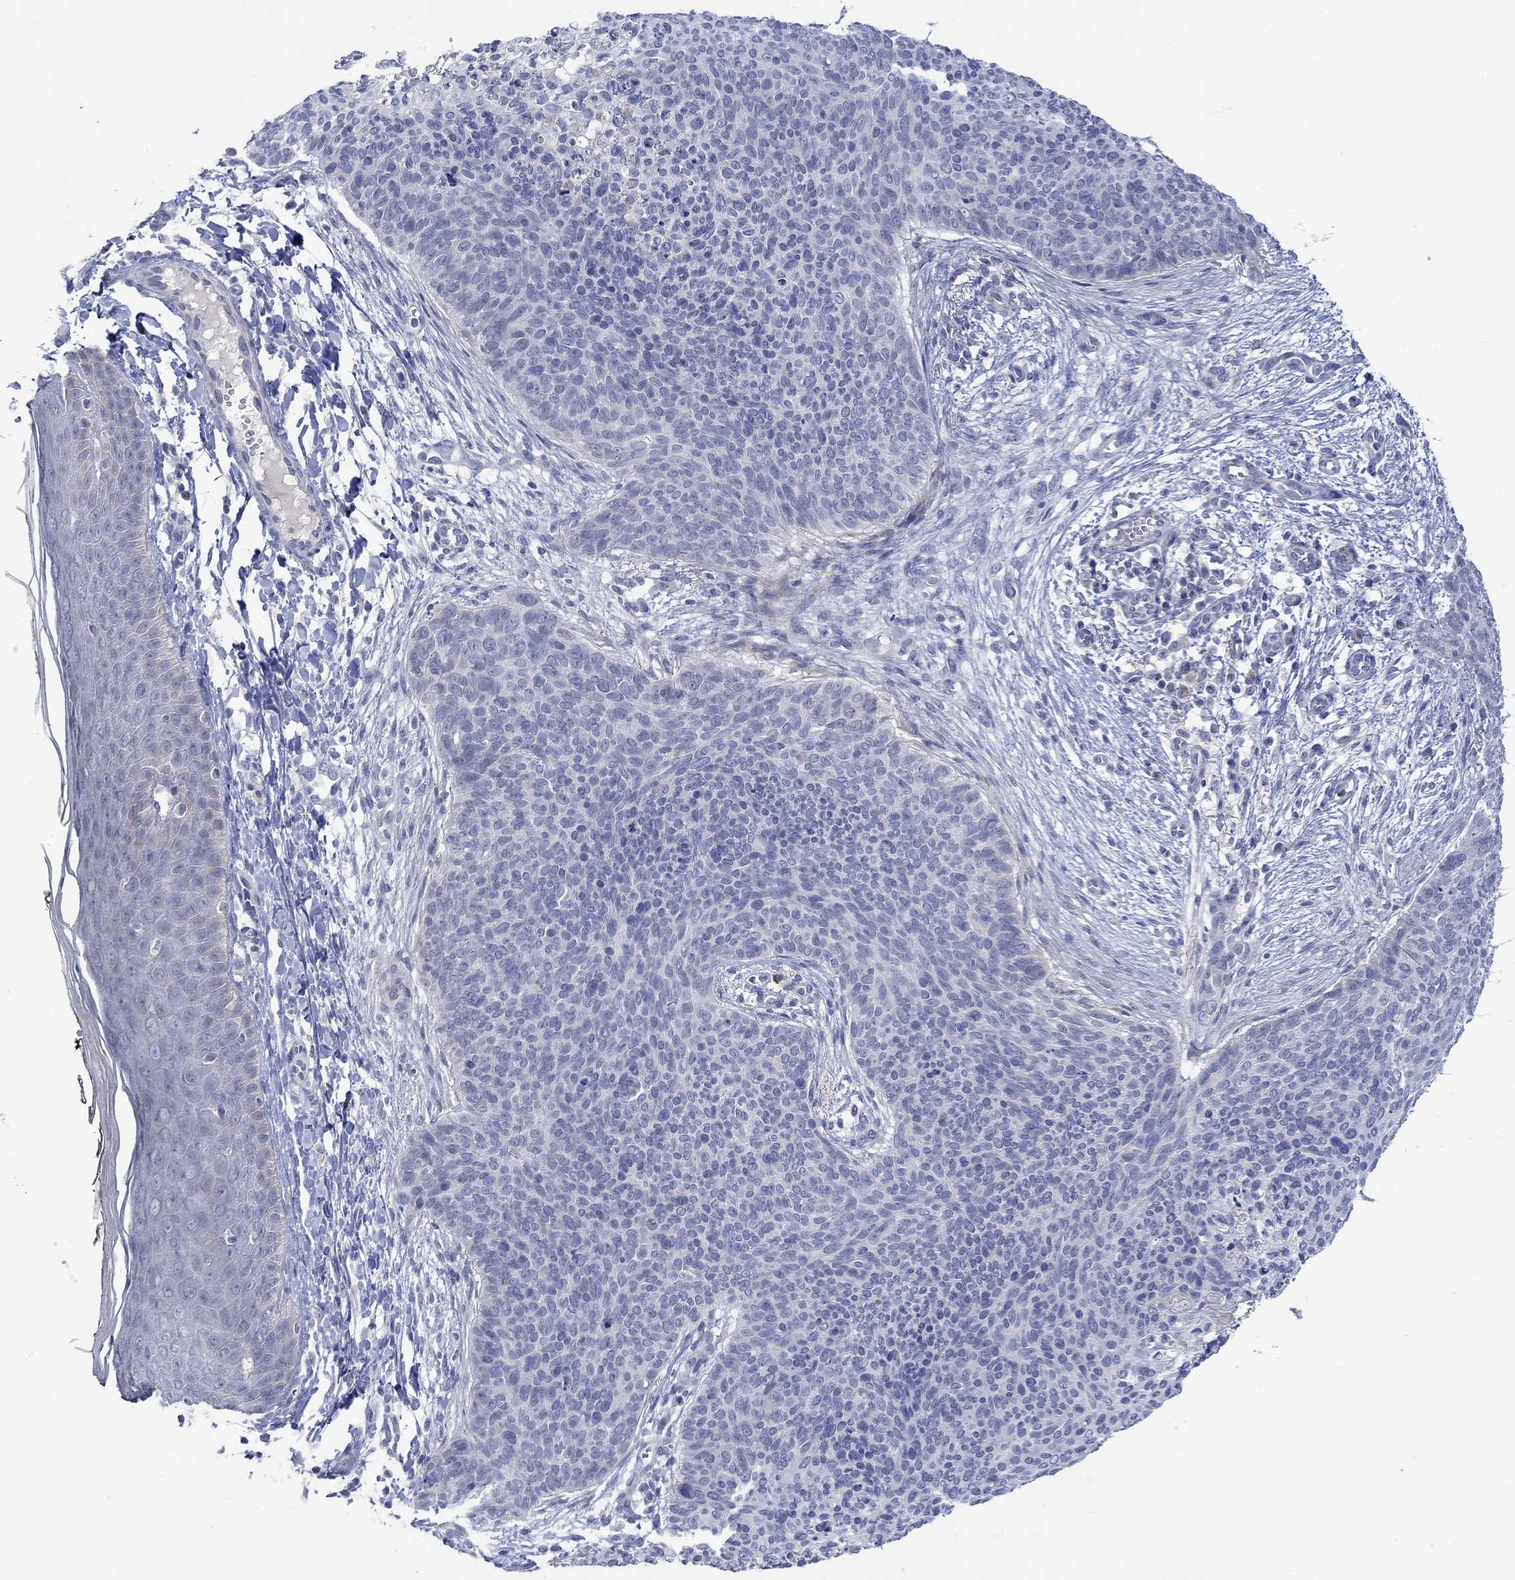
{"staining": {"intensity": "negative", "quantity": "none", "location": "none"}, "tissue": "skin cancer", "cell_type": "Tumor cells", "image_type": "cancer", "snomed": [{"axis": "morphology", "description": "Basal cell carcinoma"}, {"axis": "topography", "description": "Skin"}], "caption": "Skin cancer was stained to show a protein in brown. There is no significant staining in tumor cells.", "gene": "DLK1", "patient": {"sex": "male", "age": 64}}